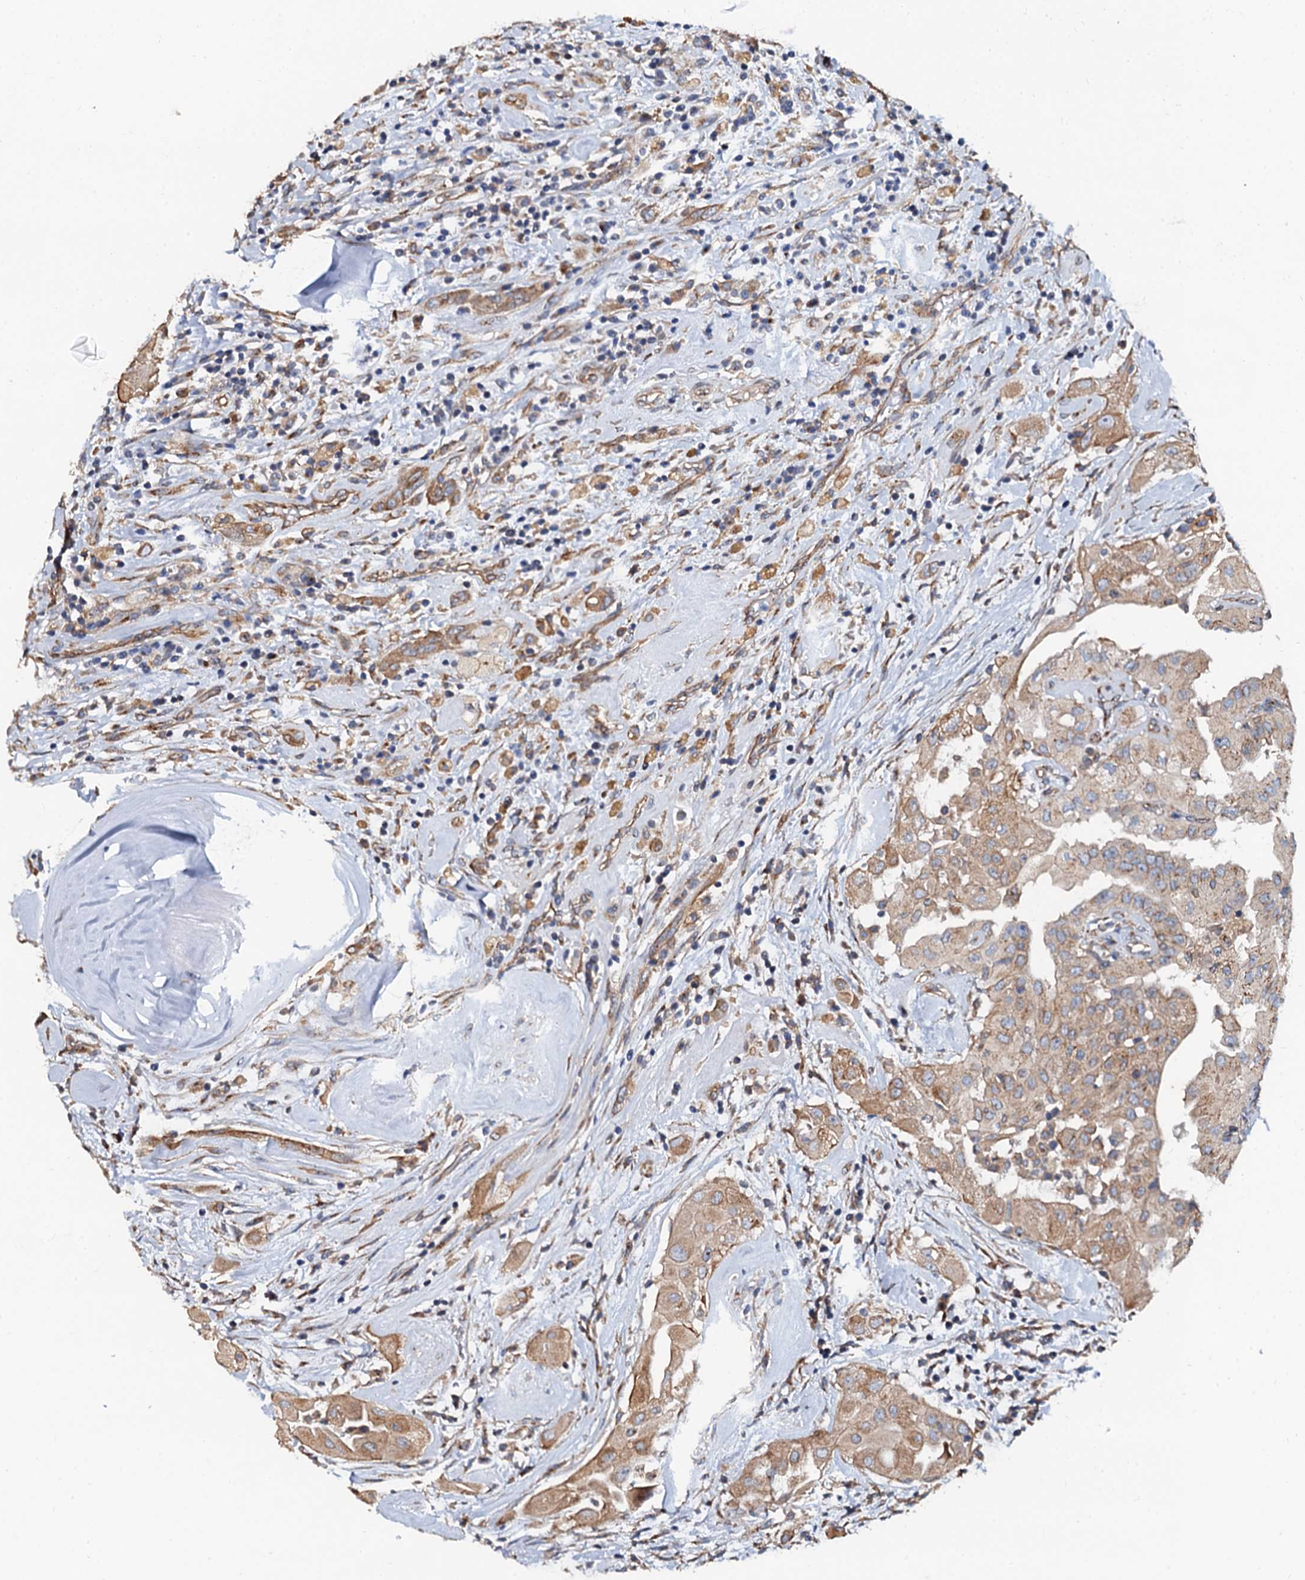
{"staining": {"intensity": "moderate", "quantity": ">75%", "location": "cytoplasmic/membranous"}, "tissue": "thyroid cancer", "cell_type": "Tumor cells", "image_type": "cancer", "snomed": [{"axis": "morphology", "description": "Papillary adenocarcinoma, NOS"}, {"axis": "topography", "description": "Thyroid gland"}], "caption": "Immunohistochemistry (IHC) of human thyroid cancer (papillary adenocarcinoma) displays medium levels of moderate cytoplasmic/membranous expression in approximately >75% of tumor cells.", "gene": "NGRN", "patient": {"sex": "female", "age": 59}}